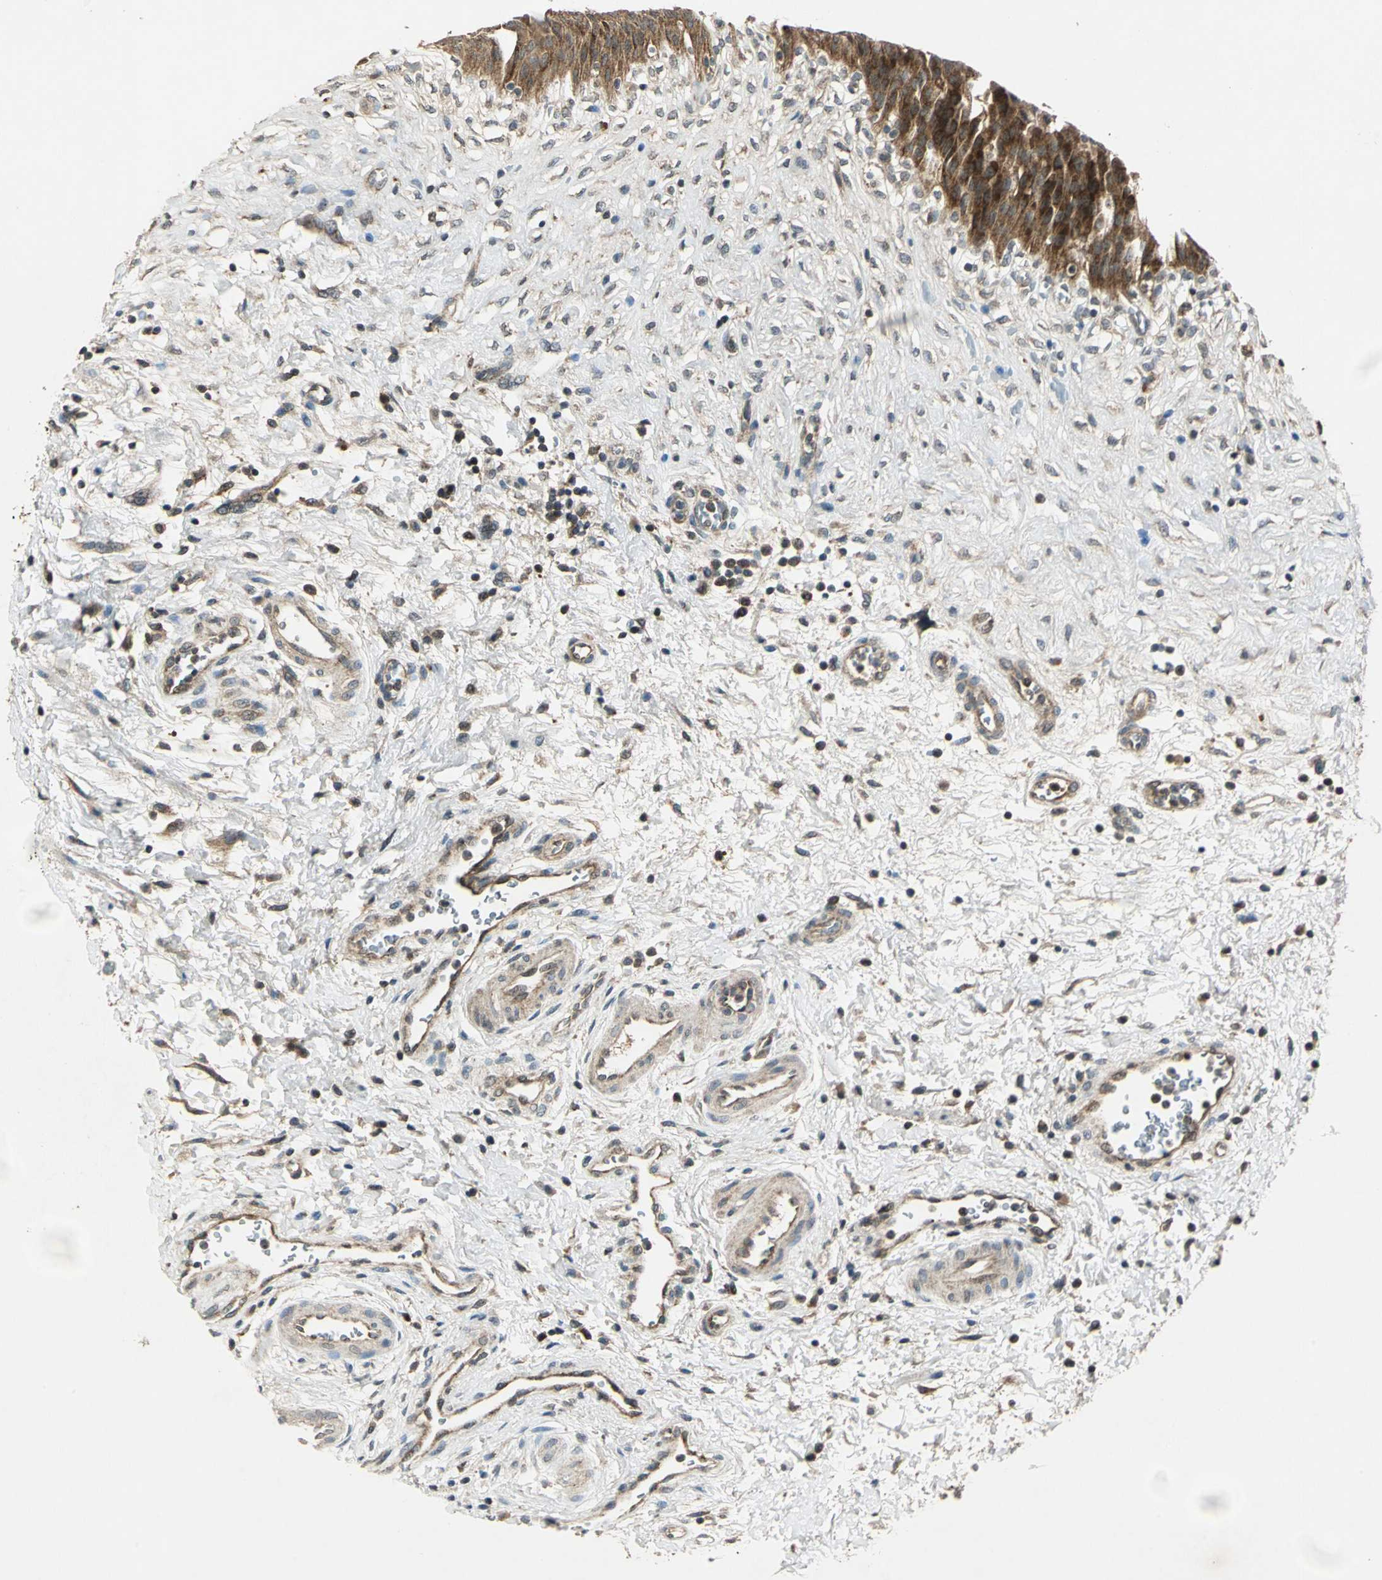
{"staining": {"intensity": "strong", "quantity": ">75%", "location": "cytoplasmic/membranous"}, "tissue": "urinary bladder", "cell_type": "Urothelial cells", "image_type": "normal", "snomed": [{"axis": "morphology", "description": "Normal tissue, NOS"}, {"axis": "morphology", "description": "Dysplasia, NOS"}, {"axis": "topography", "description": "Urinary bladder"}], "caption": "Immunohistochemical staining of normal human urinary bladder reveals high levels of strong cytoplasmic/membranous staining in about >75% of urothelial cells.", "gene": "AHSA1", "patient": {"sex": "male", "age": 35}}